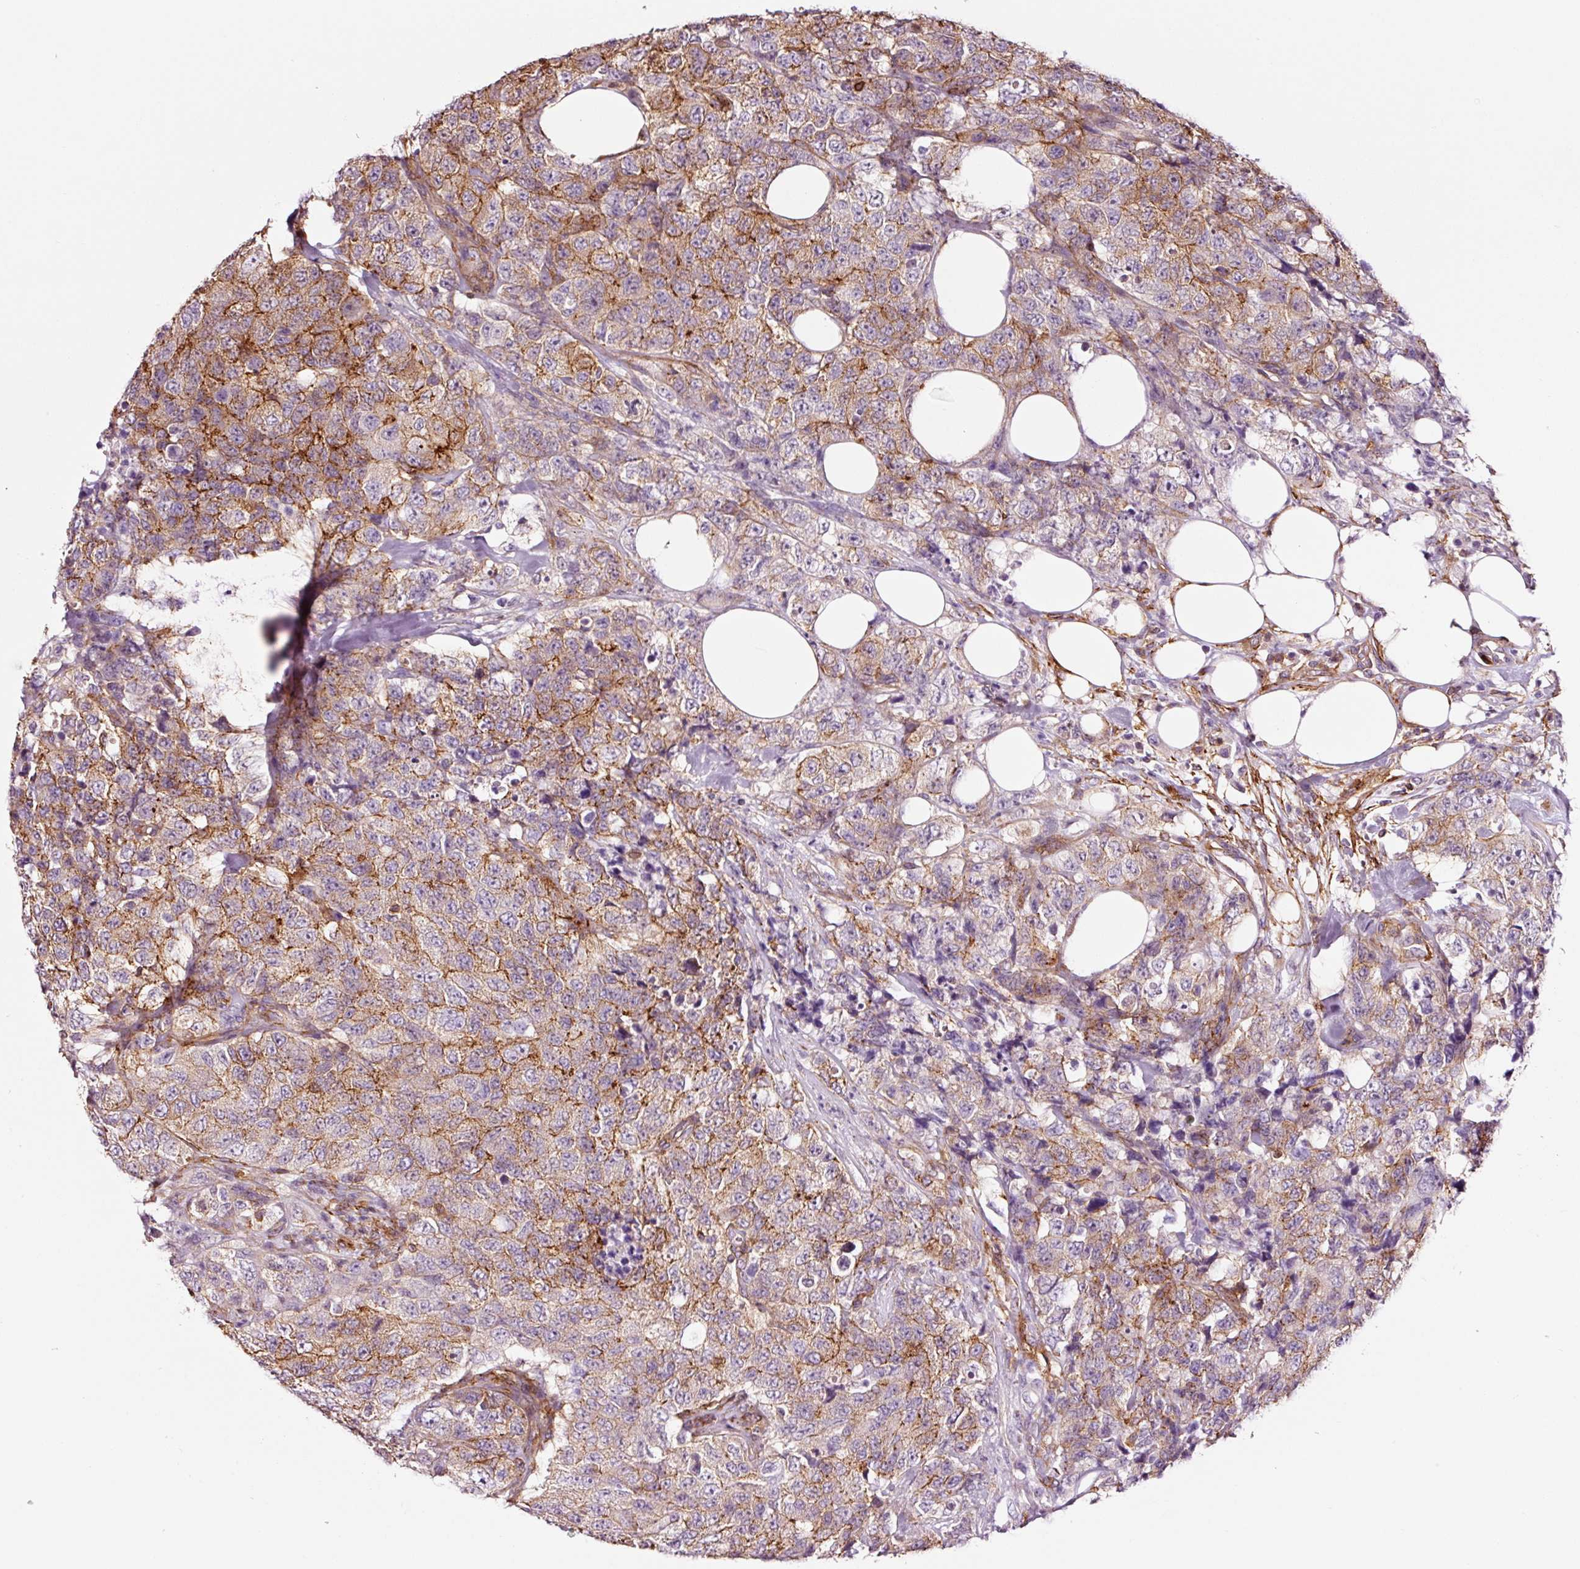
{"staining": {"intensity": "moderate", "quantity": "25%-75%", "location": "cytoplasmic/membranous"}, "tissue": "urothelial cancer", "cell_type": "Tumor cells", "image_type": "cancer", "snomed": [{"axis": "morphology", "description": "Urothelial carcinoma, High grade"}, {"axis": "topography", "description": "Urinary bladder"}], "caption": "The image displays immunohistochemical staining of urothelial cancer. There is moderate cytoplasmic/membranous positivity is identified in about 25%-75% of tumor cells. The staining is performed using DAB (3,3'-diaminobenzidine) brown chromogen to label protein expression. The nuclei are counter-stained blue using hematoxylin.", "gene": "ADD3", "patient": {"sex": "female", "age": 78}}